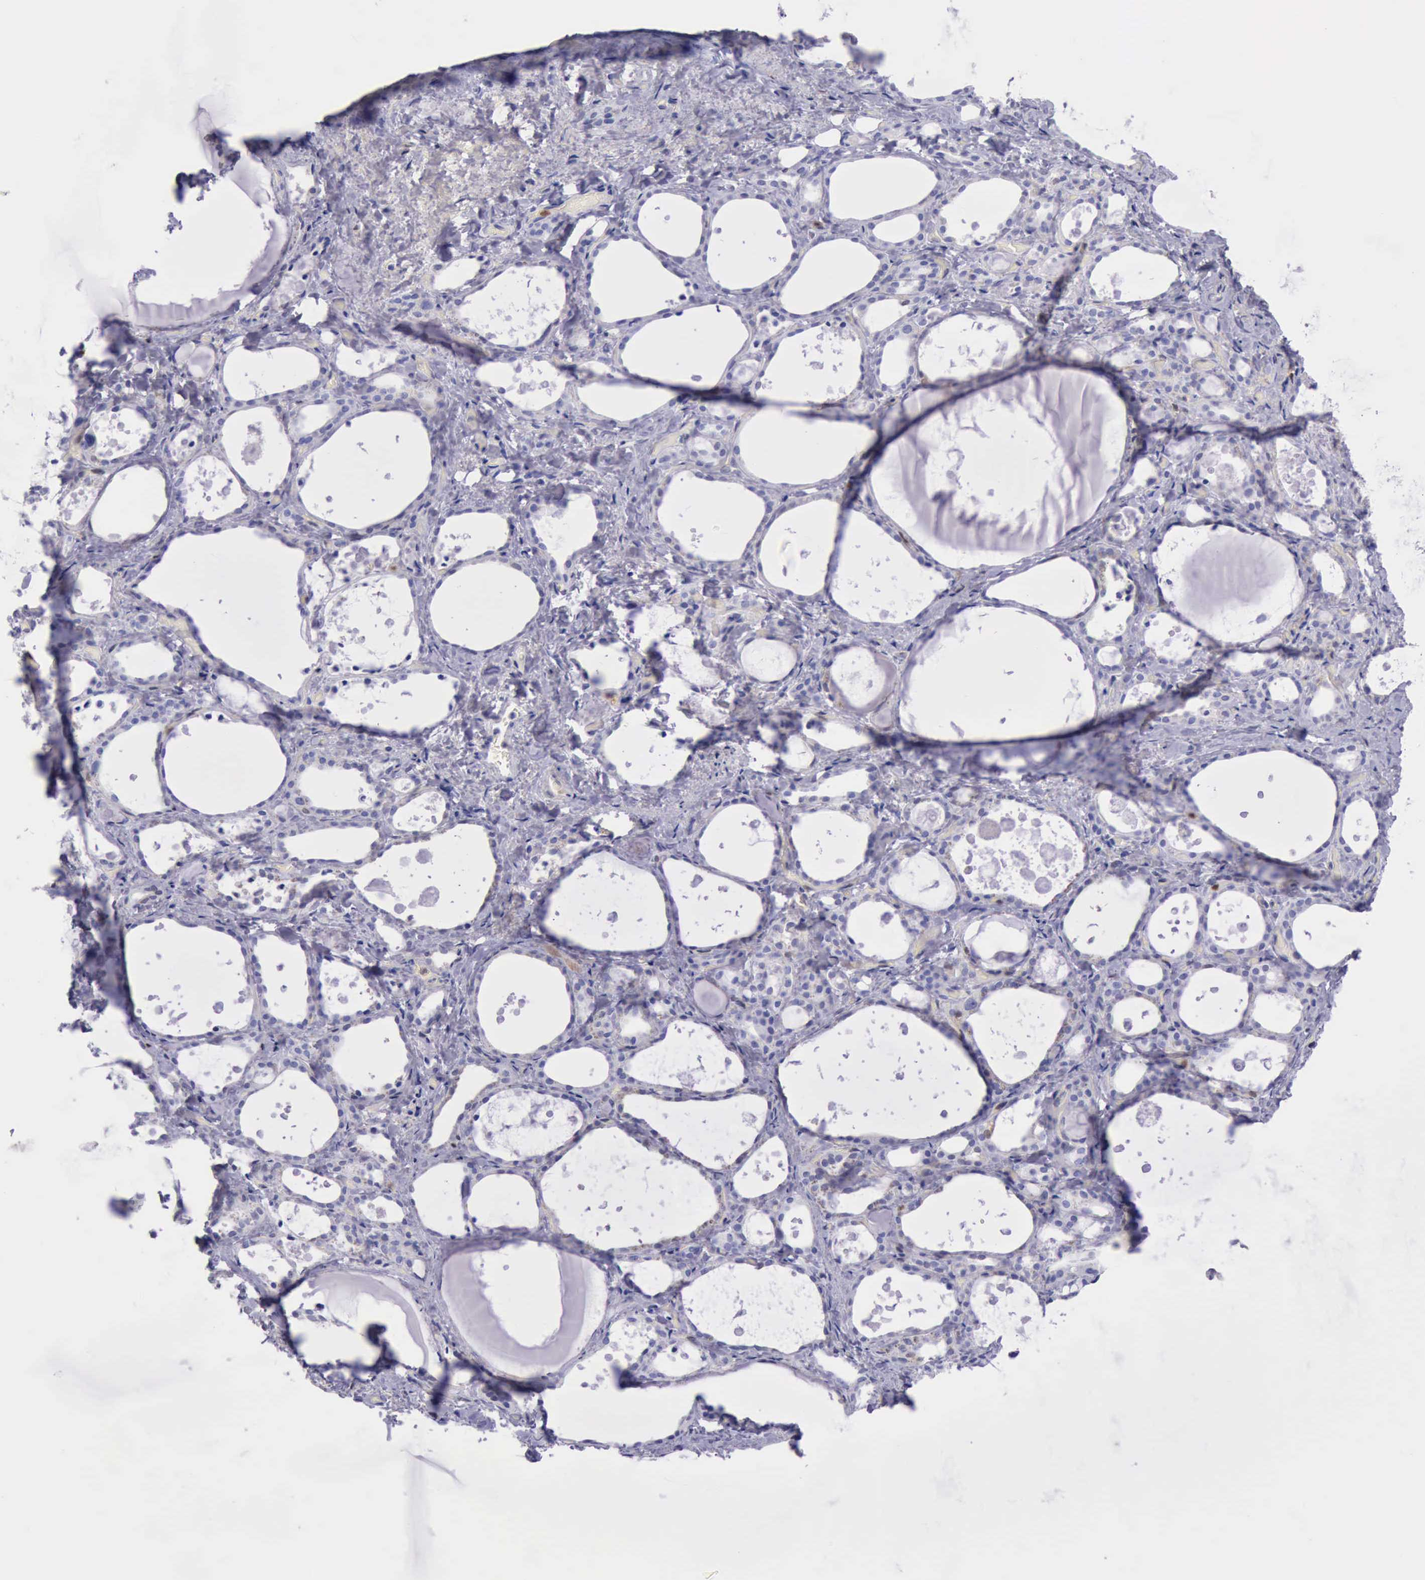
{"staining": {"intensity": "weak", "quantity": "<25%", "location": "cytoplasmic/membranous"}, "tissue": "thyroid gland", "cell_type": "Glandular cells", "image_type": "normal", "snomed": [{"axis": "morphology", "description": "Normal tissue, NOS"}, {"axis": "topography", "description": "Thyroid gland"}], "caption": "The histopathology image reveals no significant staining in glandular cells of thyroid gland.", "gene": "TYMP", "patient": {"sex": "female", "age": 75}}